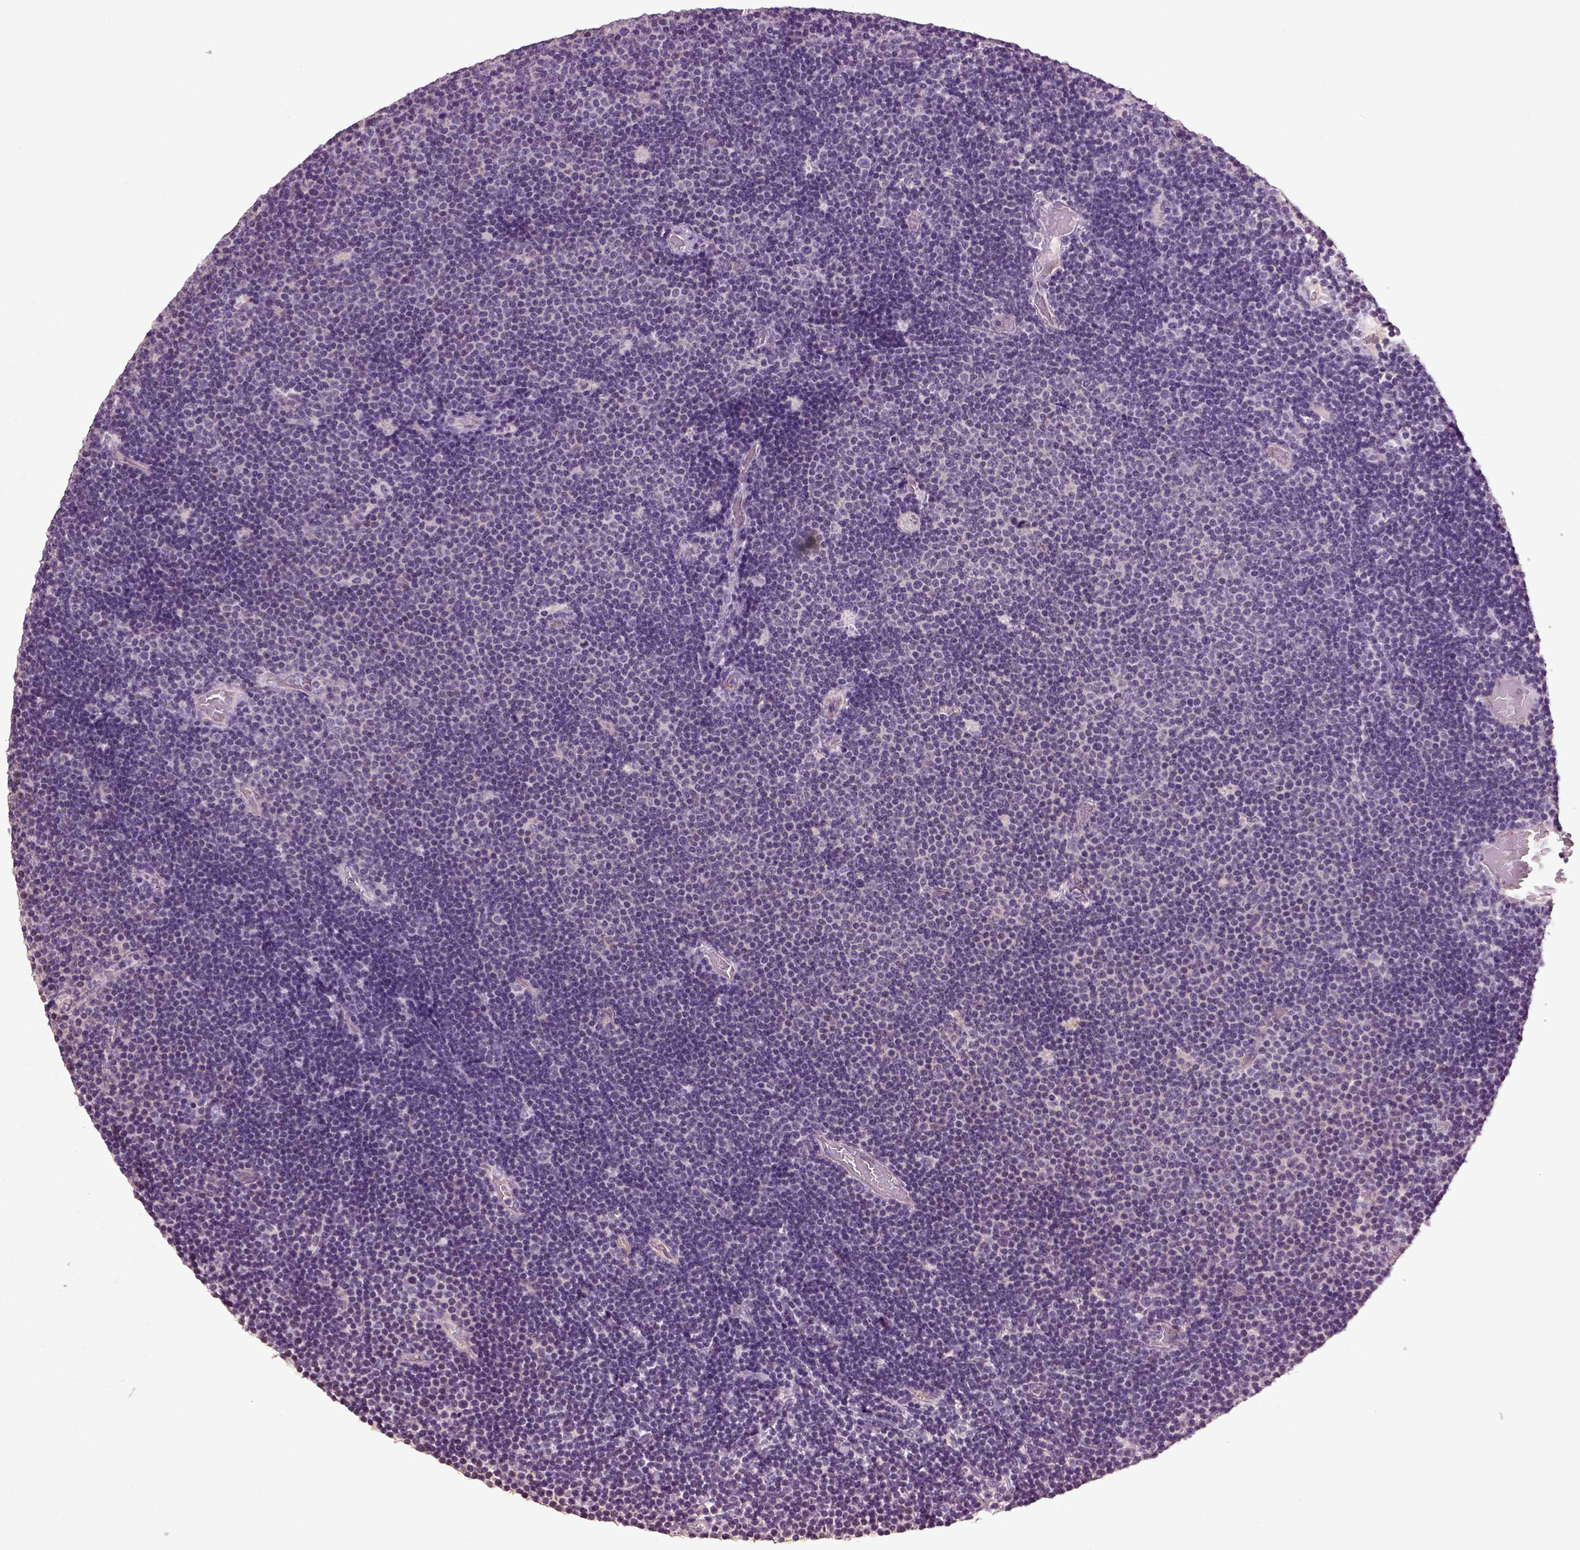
{"staining": {"intensity": "negative", "quantity": "none", "location": "none"}, "tissue": "lymphoma", "cell_type": "Tumor cells", "image_type": "cancer", "snomed": [{"axis": "morphology", "description": "Malignant lymphoma, non-Hodgkin's type, Low grade"}, {"axis": "topography", "description": "Brain"}], "caption": "DAB immunohistochemical staining of human malignant lymphoma, non-Hodgkin's type (low-grade) demonstrates no significant positivity in tumor cells. The staining is performed using DAB brown chromogen with nuclei counter-stained in using hematoxylin.", "gene": "DEFB118", "patient": {"sex": "female", "age": 66}}